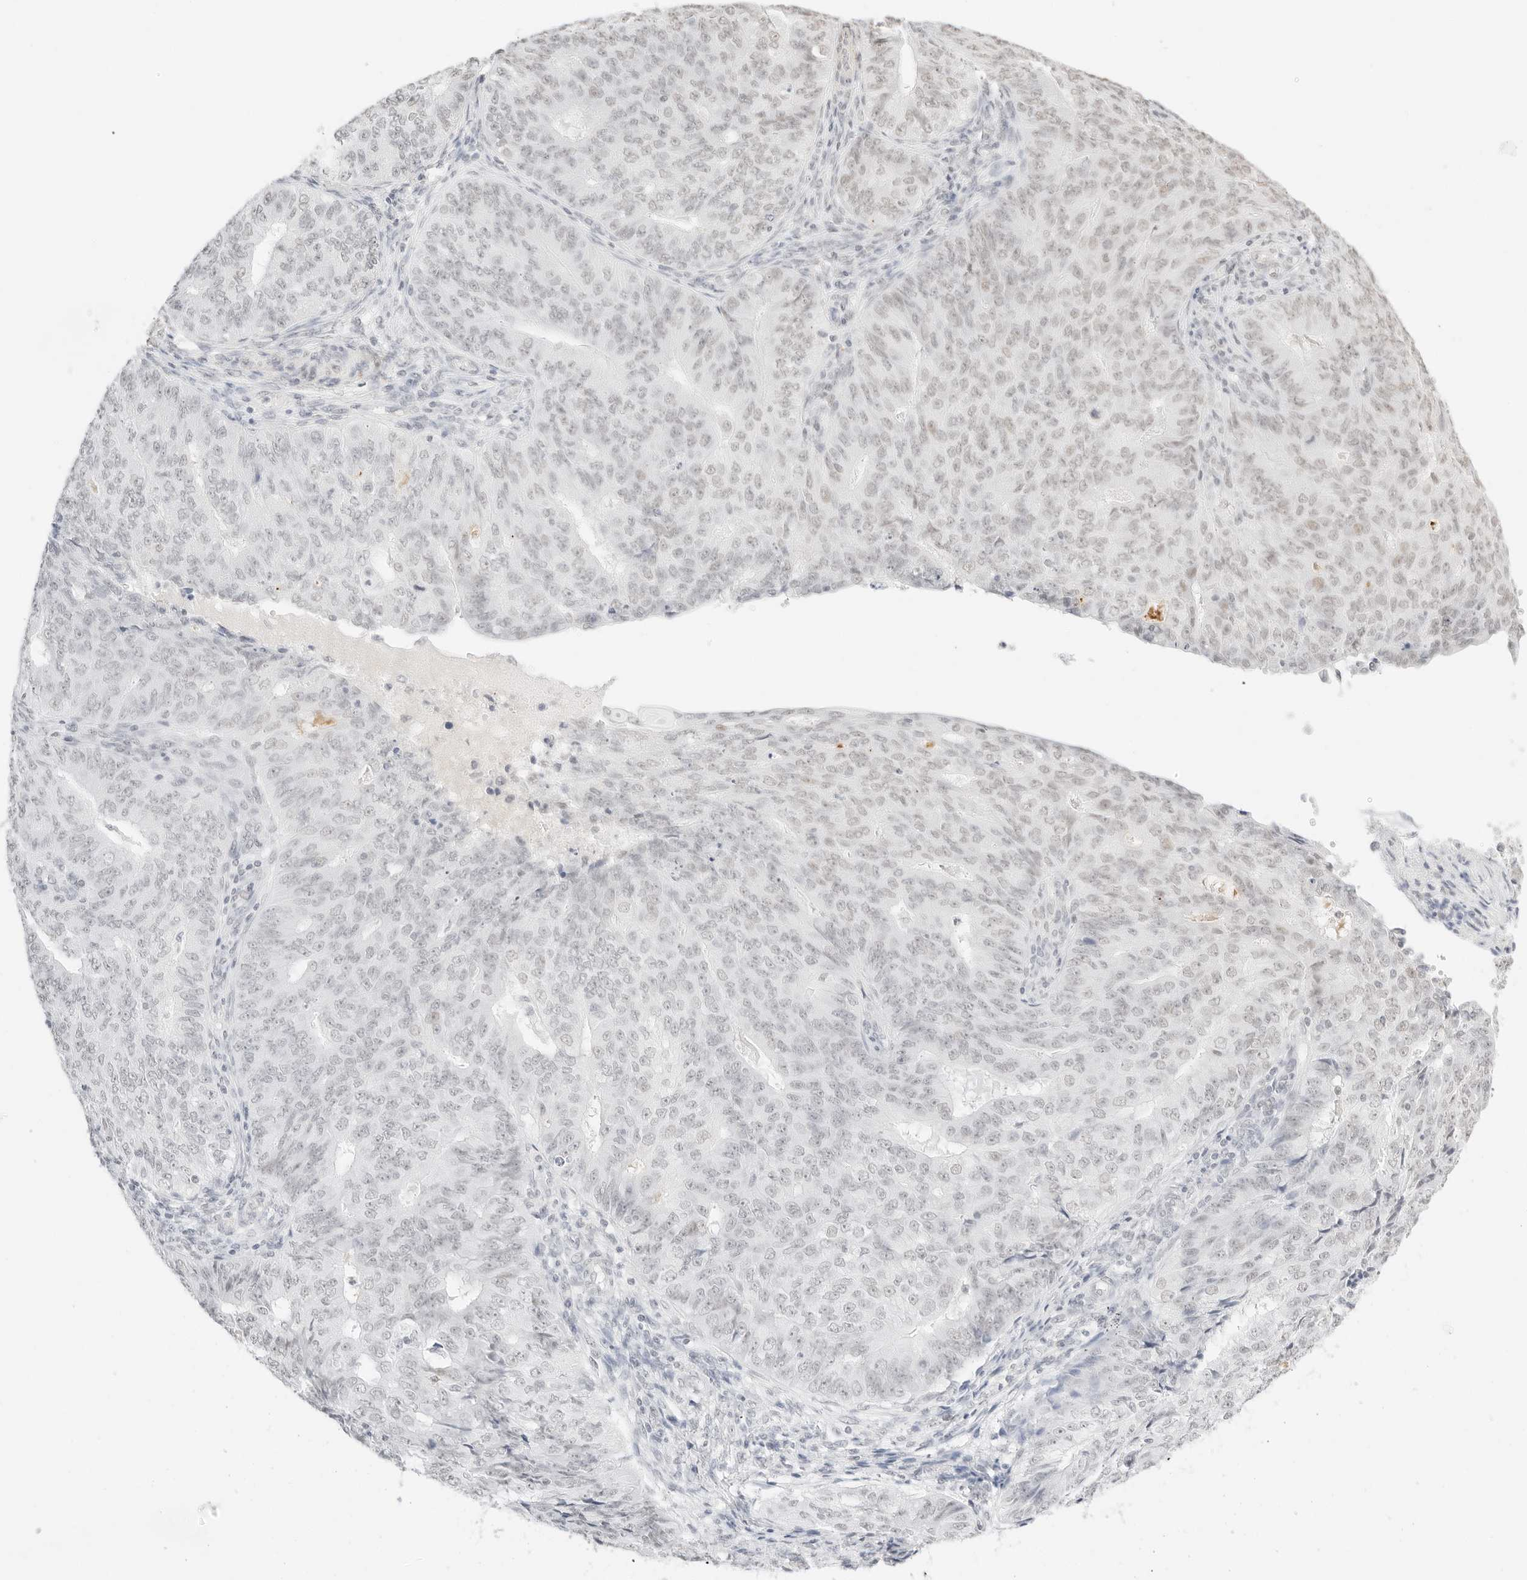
{"staining": {"intensity": "weak", "quantity": "<25%", "location": "nuclear"}, "tissue": "endometrial cancer", "cell_type": "Tumor cells", "image_type": "cancer", "snomed": [{"axis": "morphology", "description": "Adenocarcinoma, NOS"}, {"axis": "topography", "description": "Endometrium"}], "caption": "Immunohistochemical staining of human adenocarcinoma (endometrial) demonstrates no significant expression in tumor cells.", "gene": "FBLN5", "patient": {"sex": "female", "age": 32}}